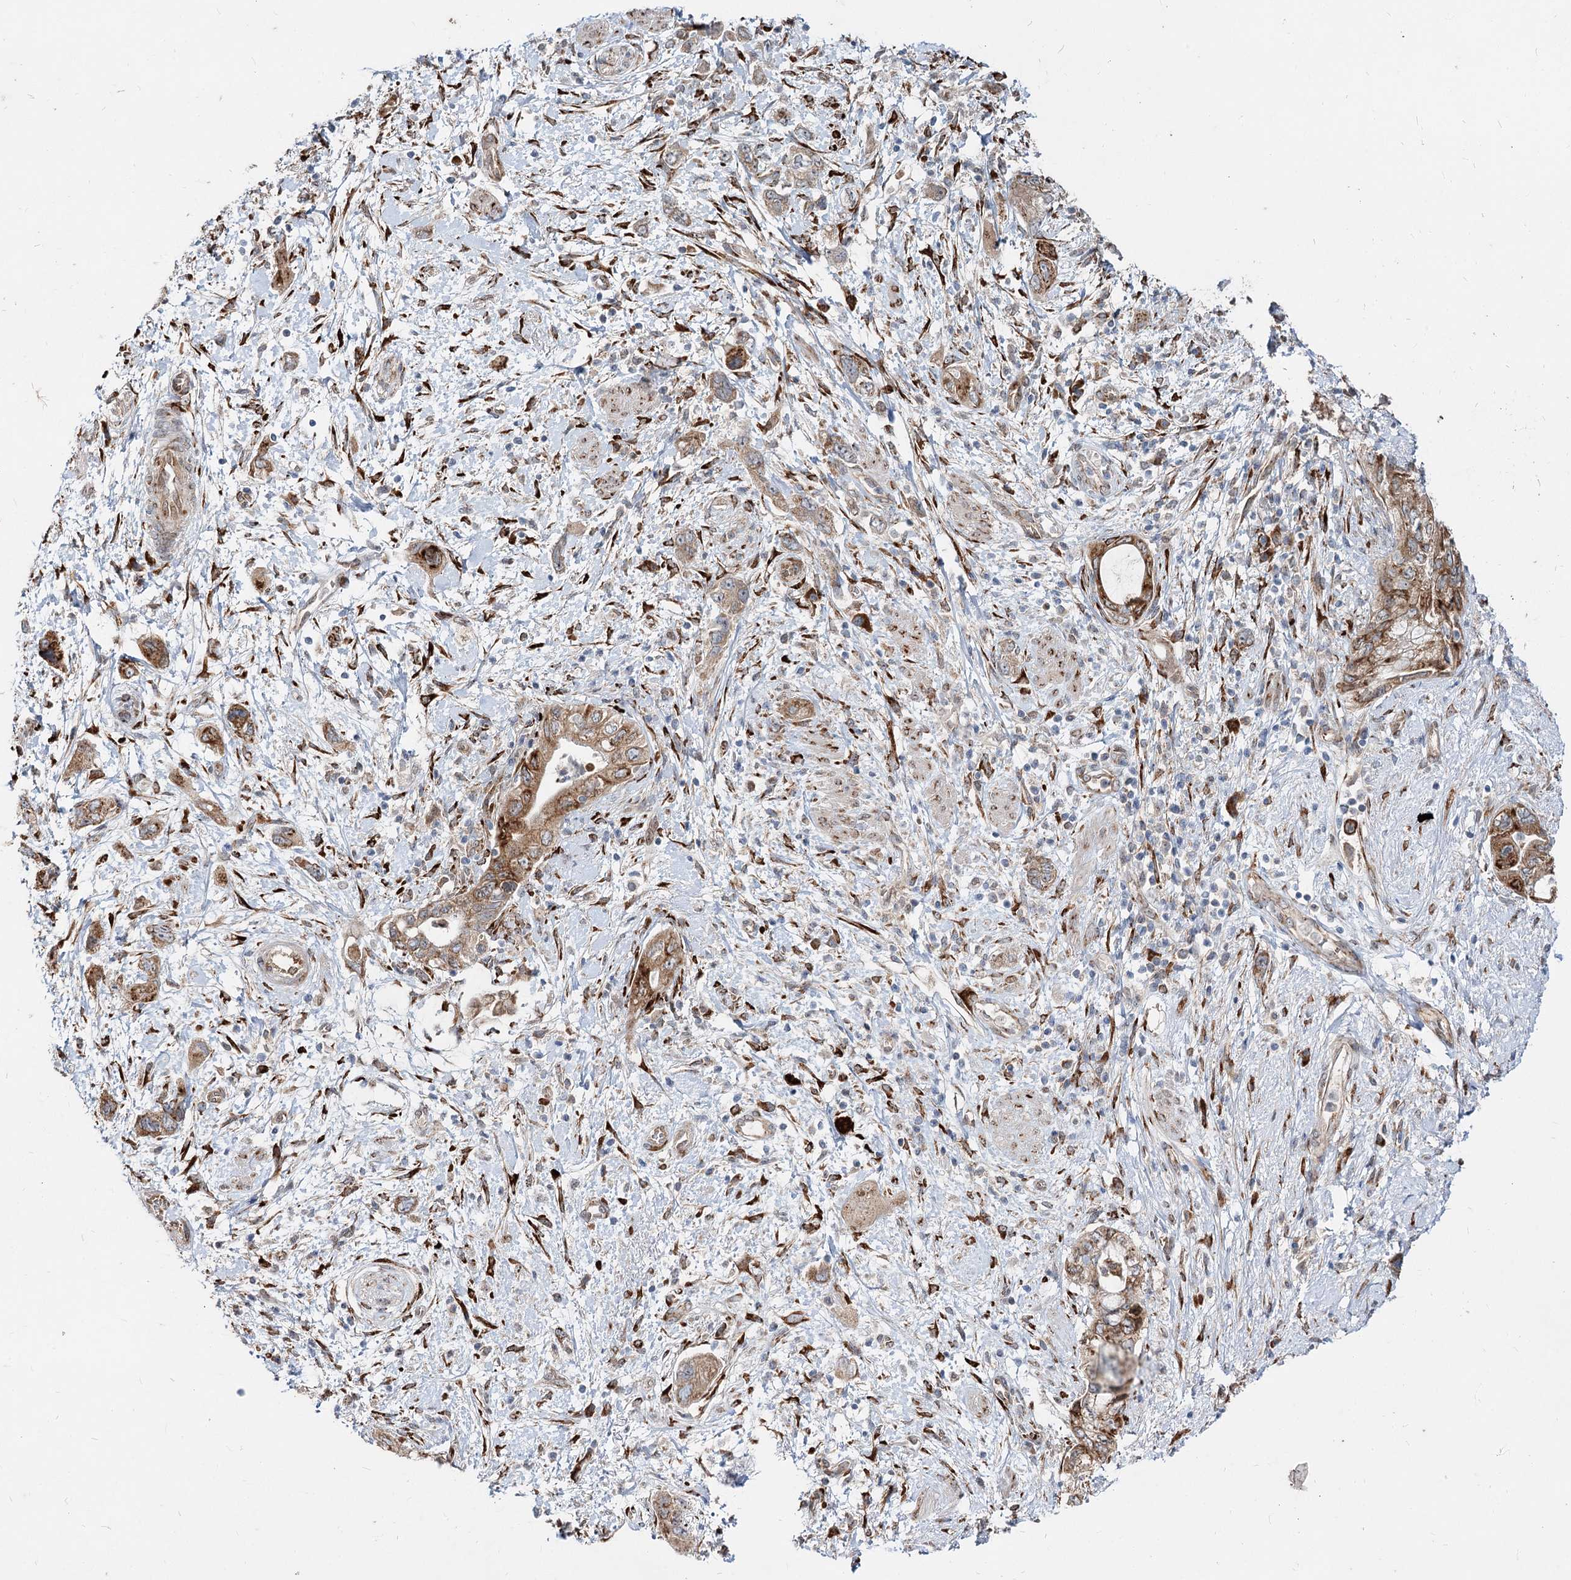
{"staining": {"intensity": "moderate", "quantity": "25%-75%", "location": "cytoplasmic/membranous"}, "tissue": "pancreatic cancer", "cell_type": "Tumor cells", "image_type": "cancer", "snomed": [{"axis": "morphology", "description": "Adenocarcinoma, NOS"}, {"axis": "topography", "description": "Pancreas"}], "caption": "Immunohistochemistry (IHC) (DAB (3,3'-diaminobenzidine)) staining of human pancreatic adenocarcinoma reveals moderate cytoplasmic/membranous protein expression in about 25%-75% of tumor cells.", "gene": "SPART", "patient": {"sex": "female", "age": 73}}